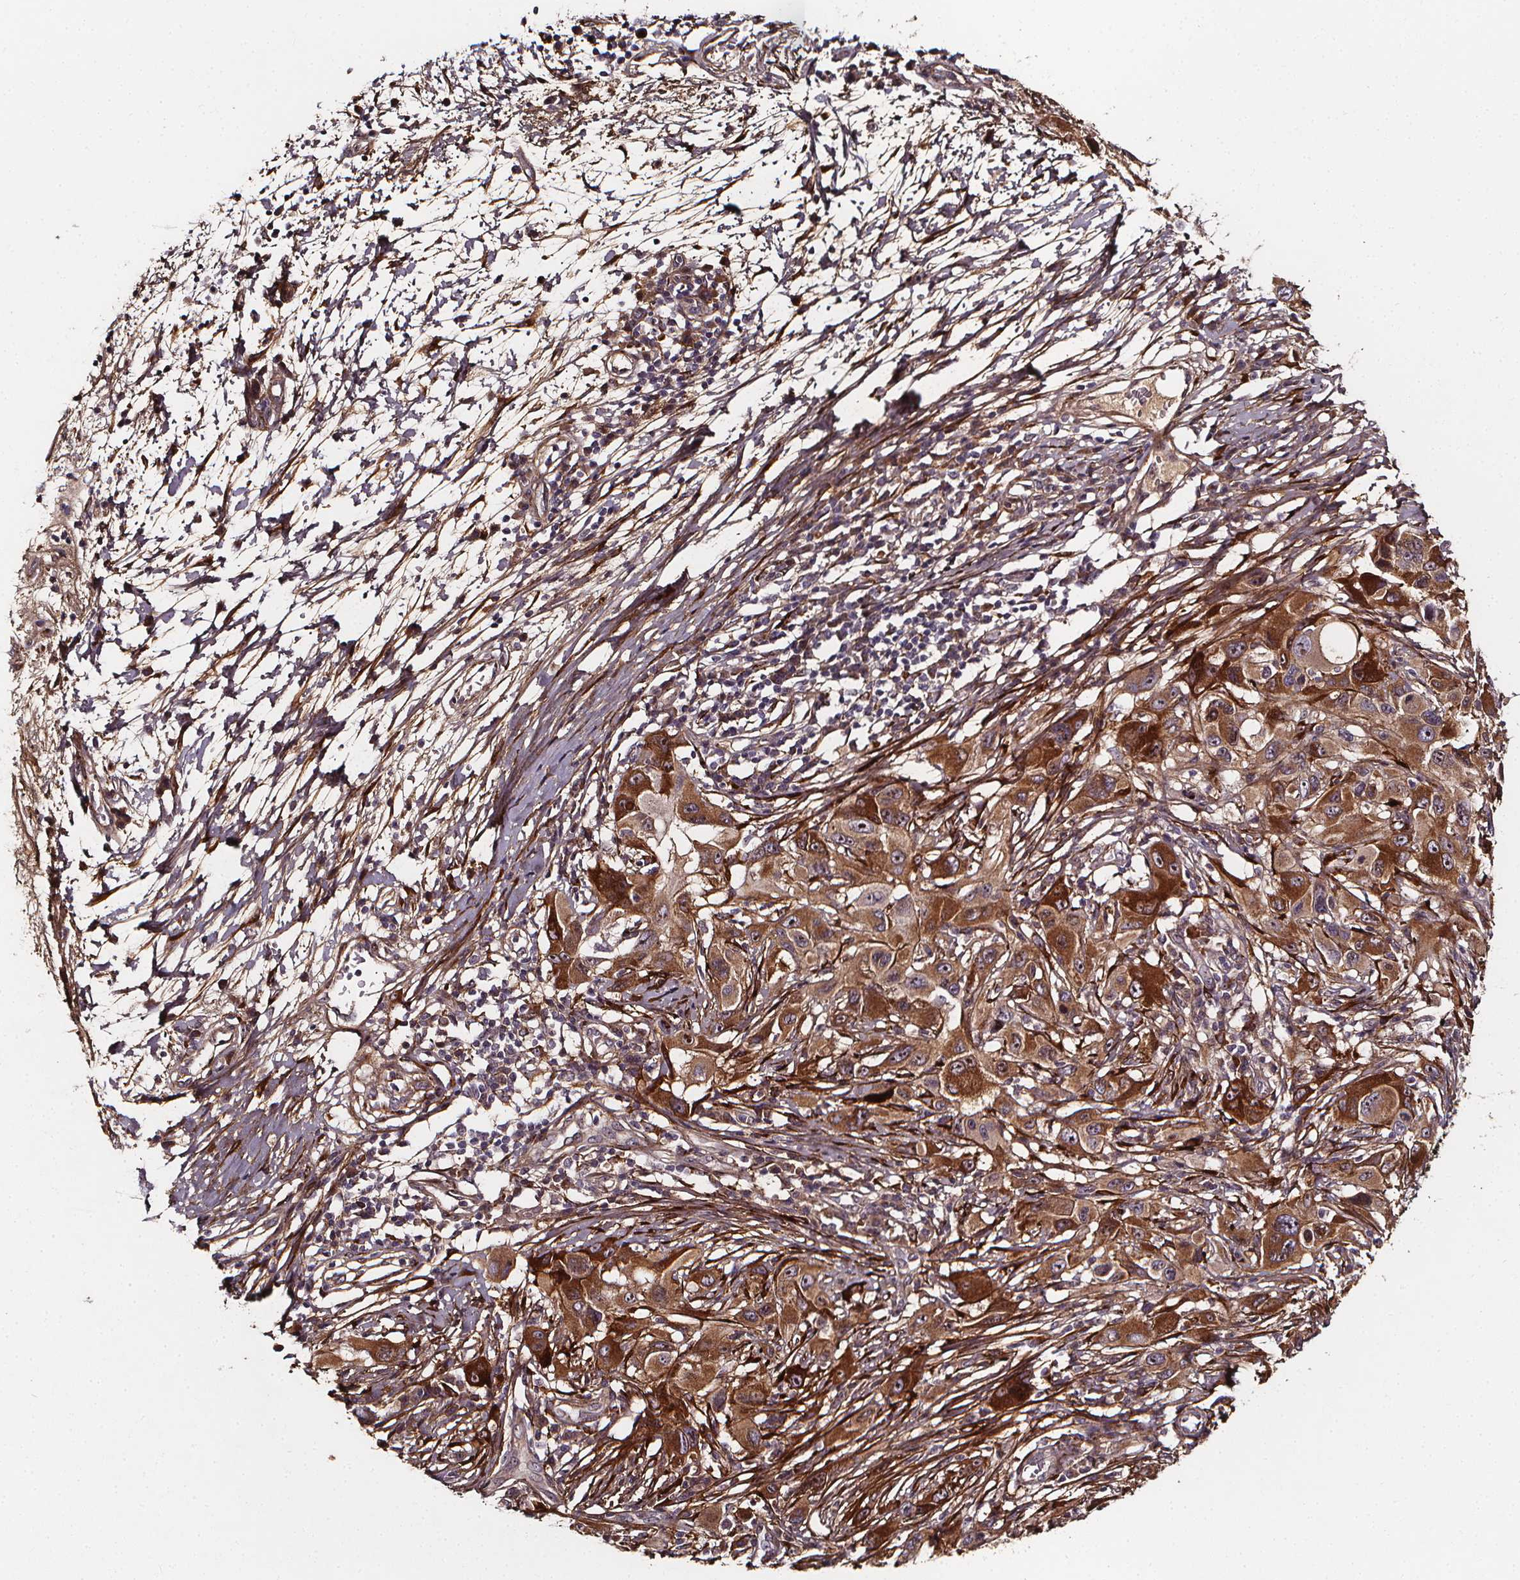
{"staining": {"intensity": "strong", "quantity": ">75%", "location": "cytoplasmic/membranous"}, "tissue": "melanoma", "cell_type": "Tumor cells", "image_type": "cancer", "snomed": [{"axis": "morphology", "description": "Malignant melanoma, NOS"}, {"axis": "topography", "description": "Skin"}], "caption": "Tumor cells display high levels of strong cytoplasmic/membranous expression in about >75% of cells in human melanoma.", "gene": "AEBP1", "patient": {"sex": "male", "age": 53}}